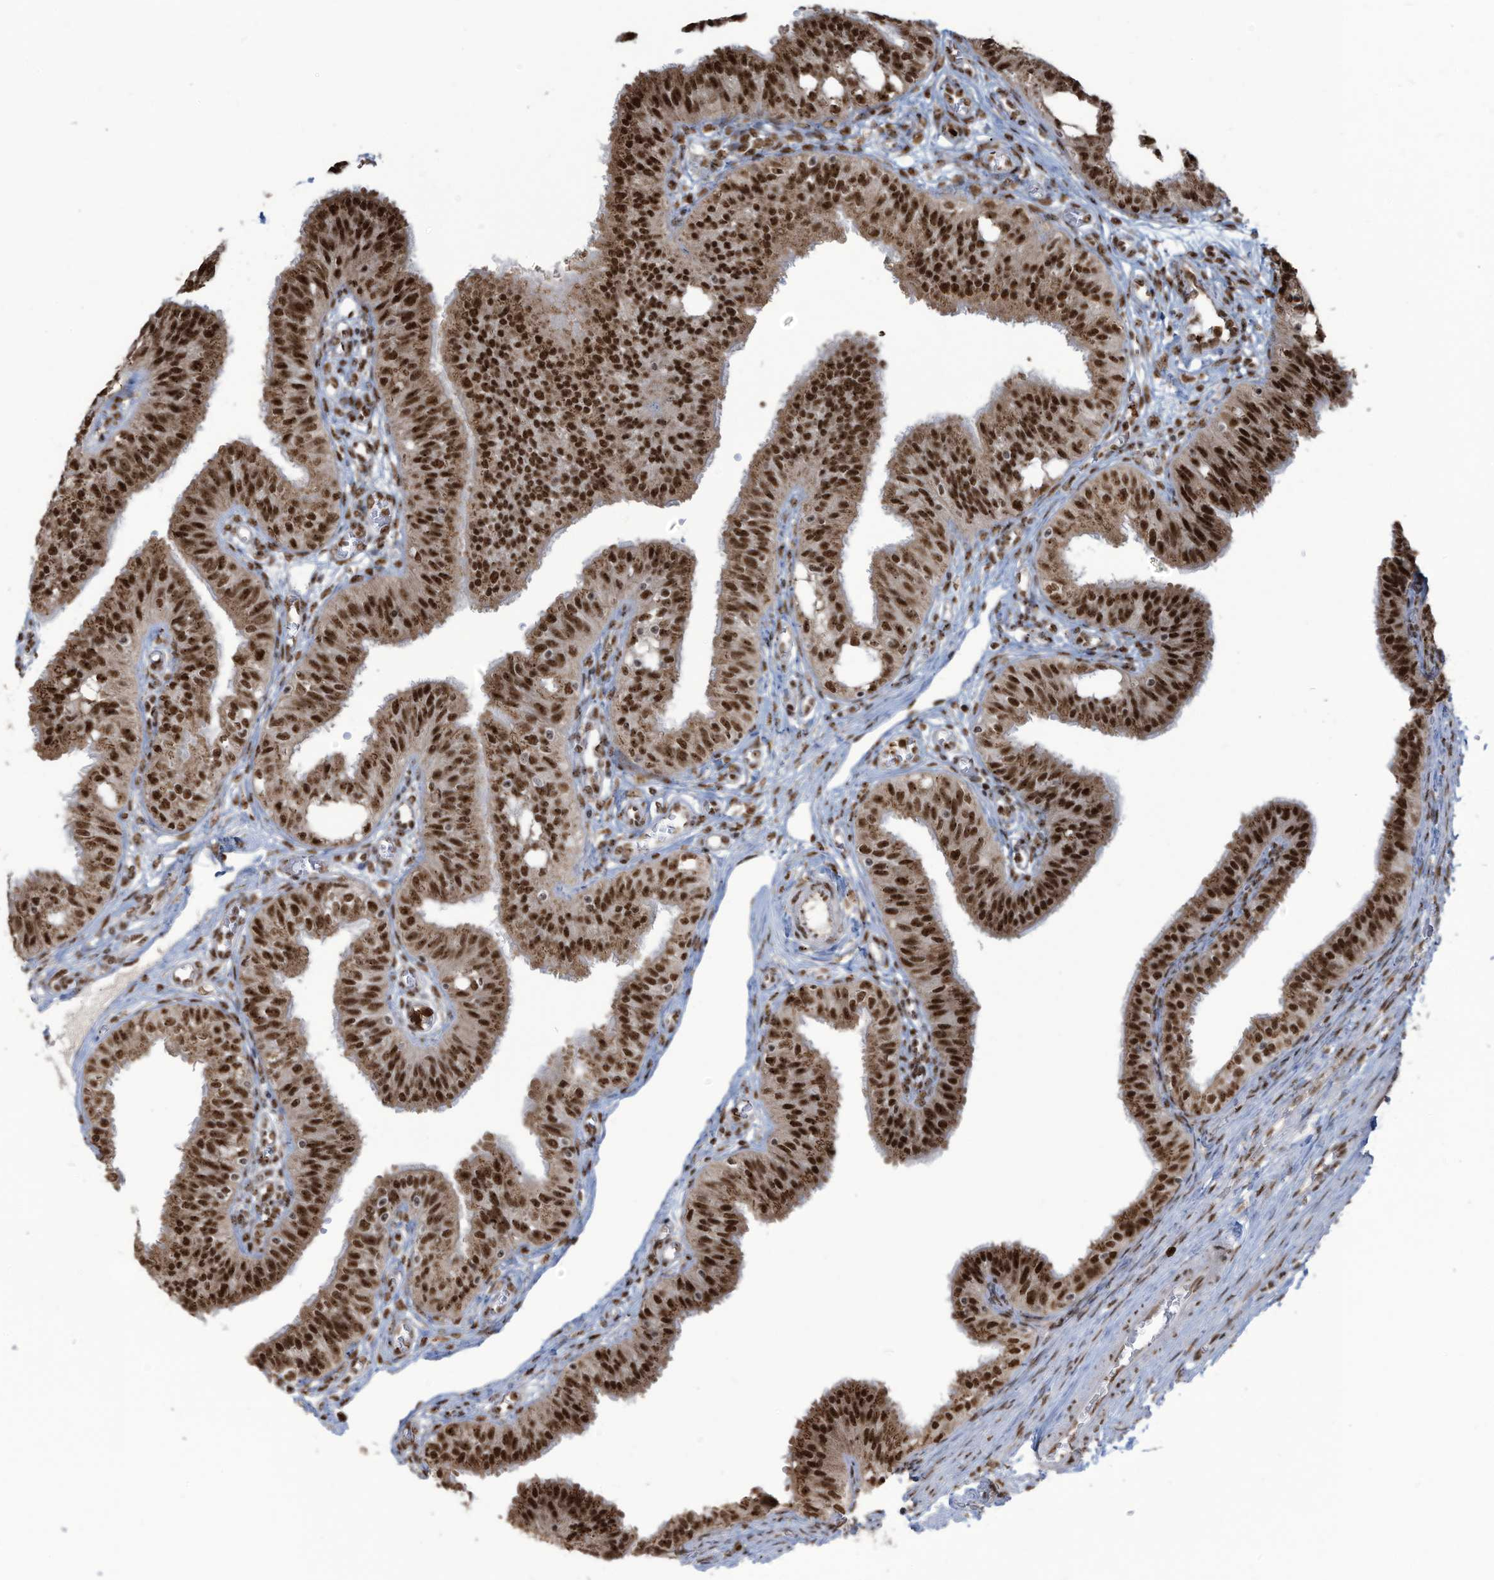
{"staining": {"intensity": "strong", "quantity": ">75%", "location": "cytoplasmic/membranous,nuclear"}, "tissue": "fallopian tube", "cell_type": "Glandular cells", "image_type": "normal", "snomed": [{"axis": "morphology", "description": "Normal tissue, NOS"}, {"axis": "topography", "description": "Fallopian tube"}, {"axis": "topography", "description": "Ovary"}], "caption": "A brown stain shows strong cytoplasmic/membranous,nuclear positivity of a protein in glandular cells of normal fallopian tube.", "gene": "LBH", "patient": {"sex": "female", "age": 42}}